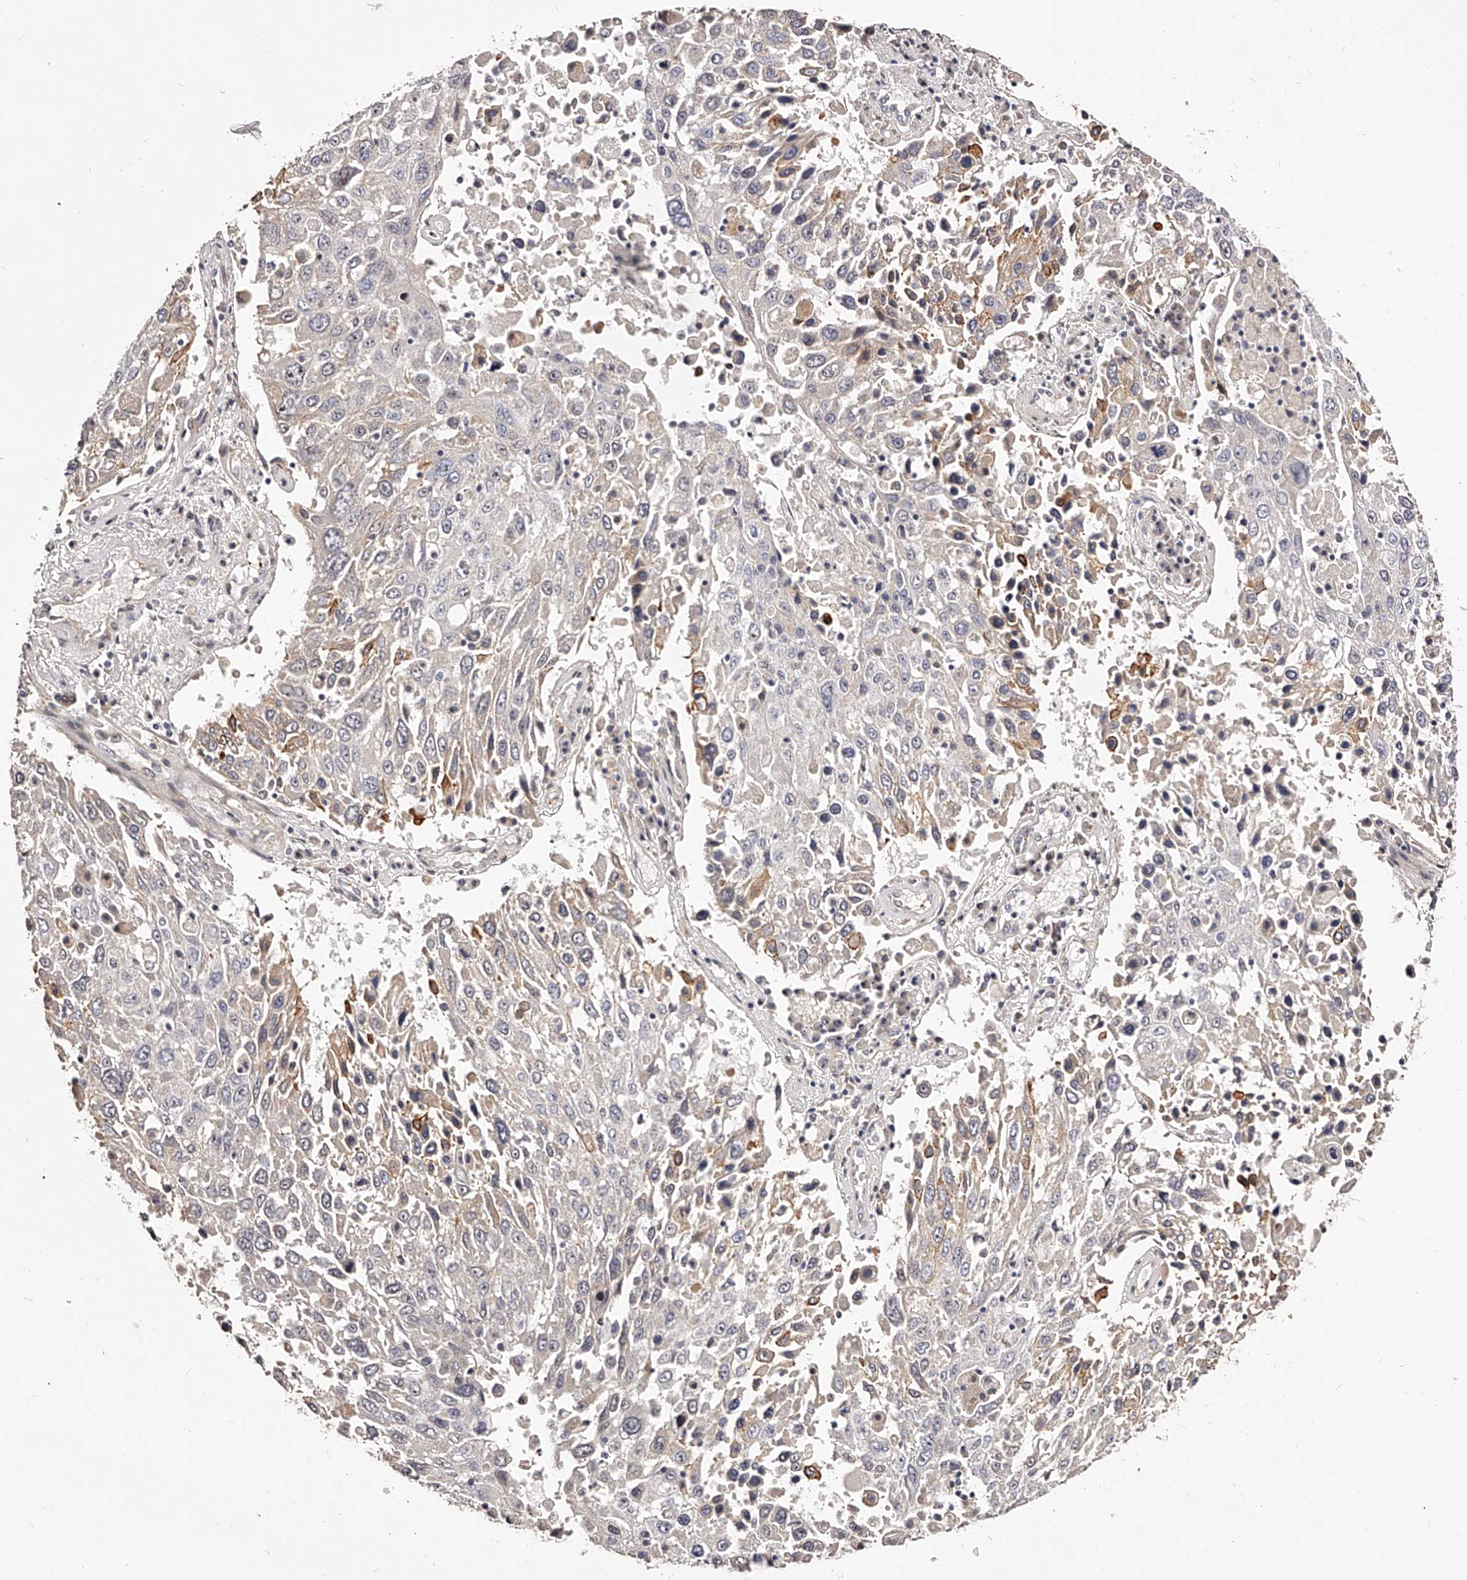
{"staining": {"intensity": "weak", "quantity": "<25%", "location": "cytoplasmic/membranous"}, "tissue": "lung cancer", "cell_type": "Tumor cells", "image_type": "cancer", "snomed": [{"axis": "morphology", "description": "Squamous cell carcinoma, NOS"}, {"axis": "topography", "description": "Lung"}], "caption": "Histopathology image shows no protein positivity in tumor cells of lung cancer tissue. Nuclei are stained in blue.", "gene": "ZNF502", "patient": {"sex": "male", "age": 65}}